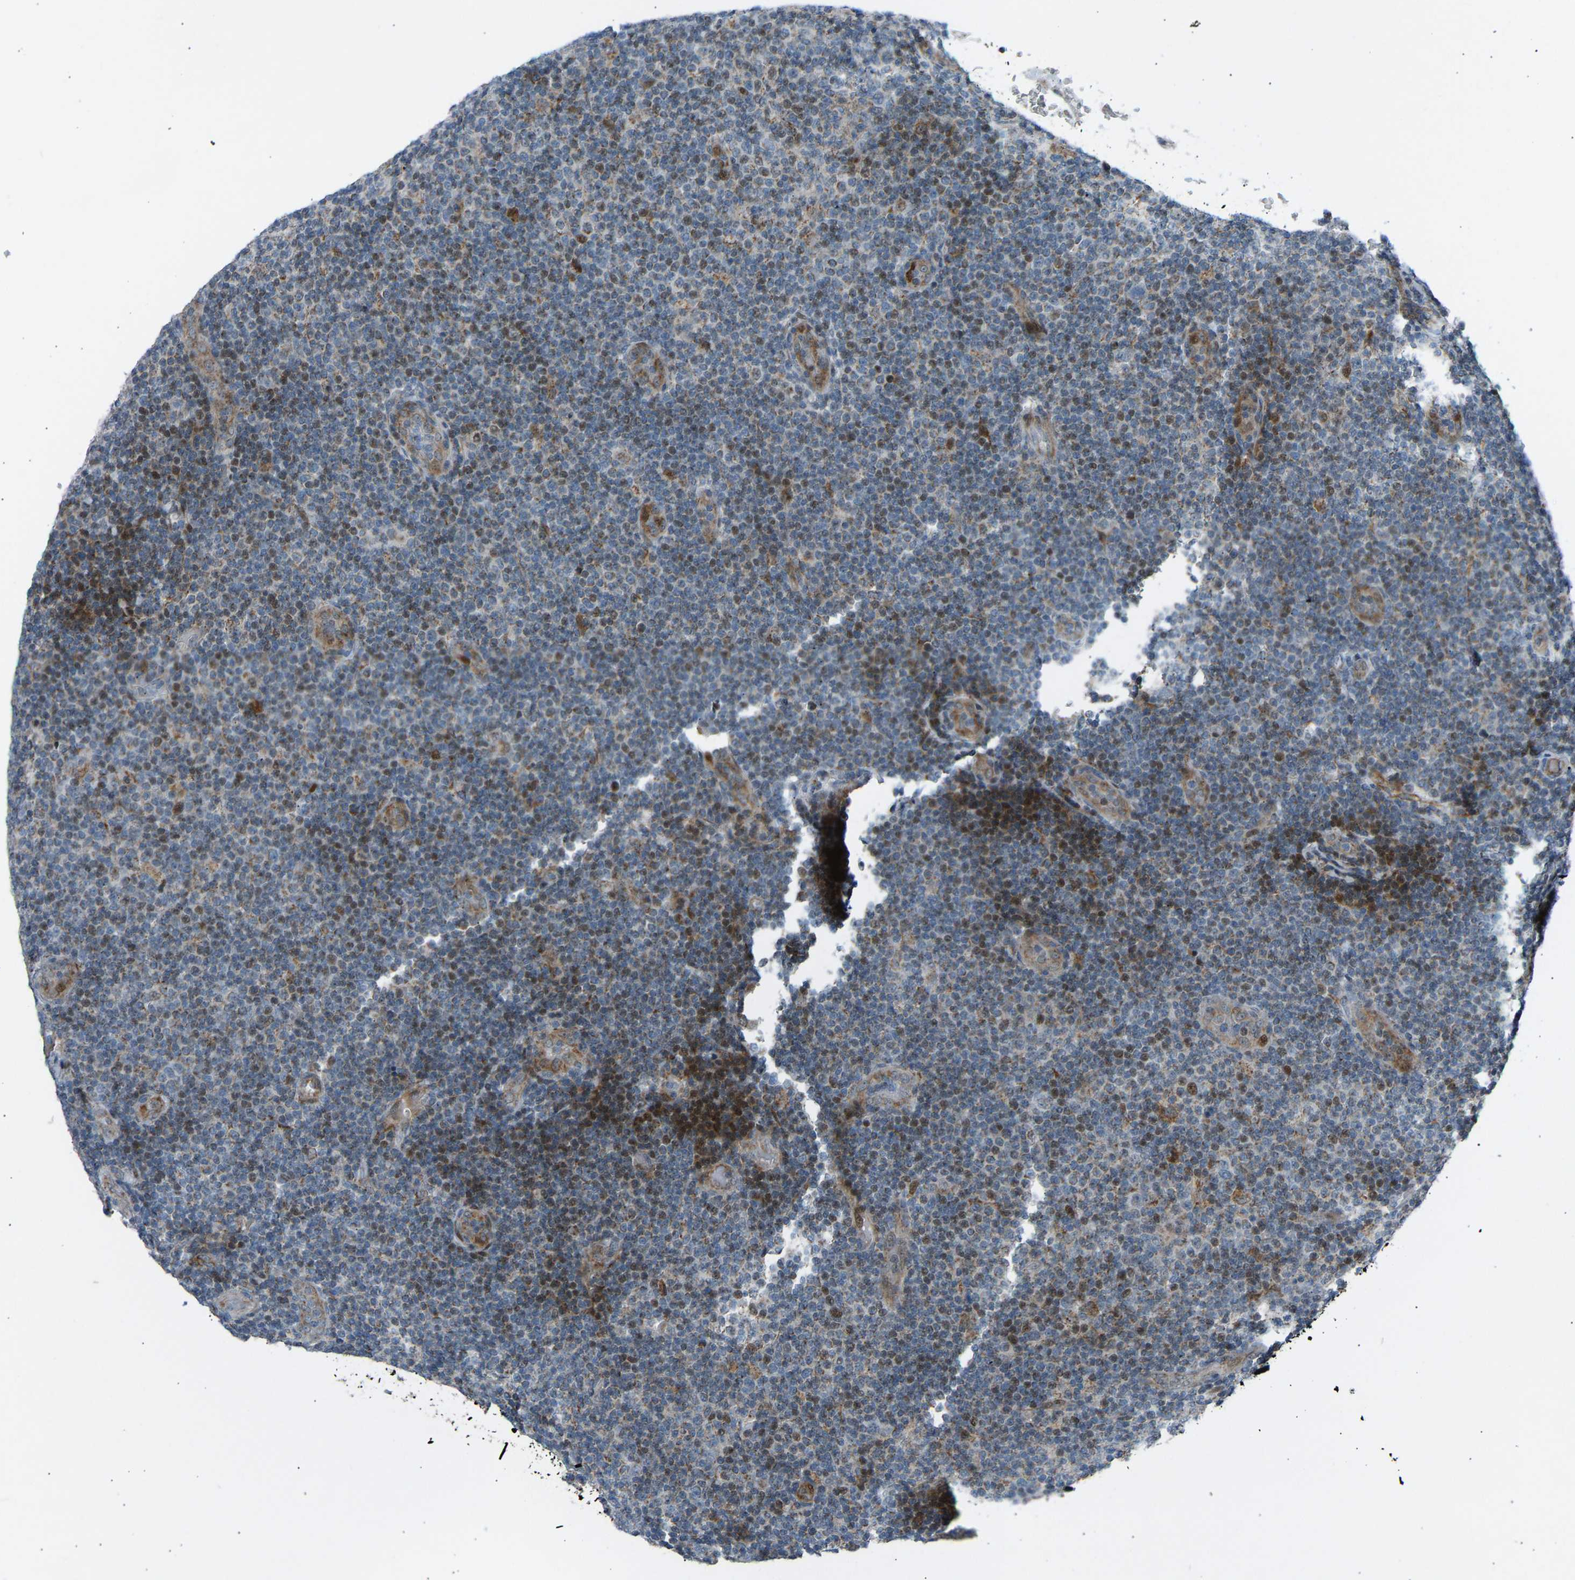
{"staining": {"intensity": "moderate", "quantity": "25%-75%", "location": "cytoplasmic/membranous,nuclear"}, "tissue": "lymphoma", "cell_type": "Tumor cells", "image_type": "cancer", "snomed": [{"axis": "morphology", "description": "Malignant lymphoma, non-Hodgkin's type, Low grade"}, {"axis": "topography", "description": "Lymph node"}], "caption": "Immunohistochemical staining of lymphoma reveals moderate cytoplasmic/membranous and nuclear protein expression in about 25%-75% of tumor cells.", "gene": "VPS41", "patient": {"sex": "male", "age": 83}}